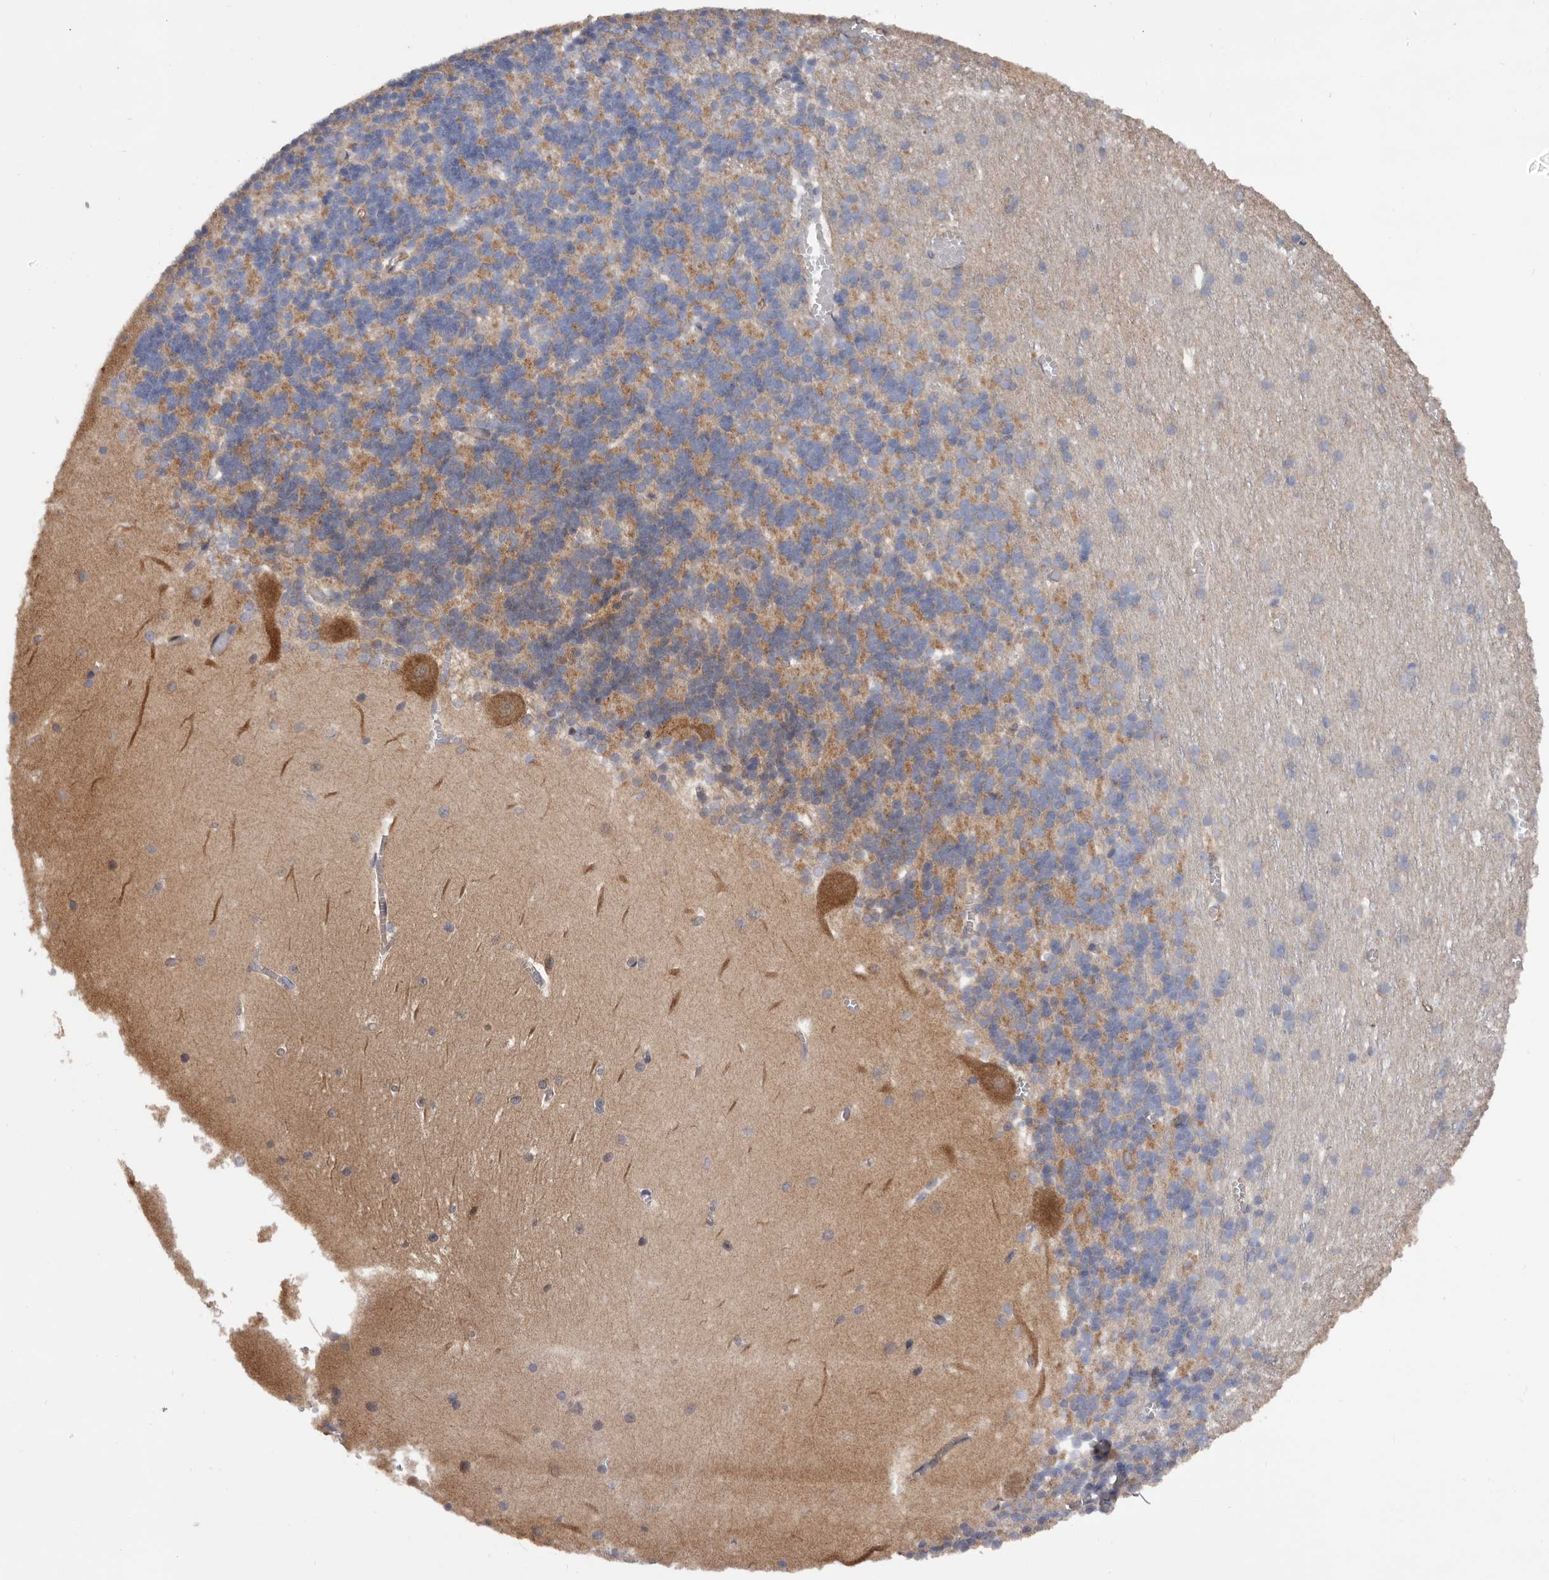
{"staining": {"intensity": "weak", "quantity": "25%-75%", "location": "cytoplasmic/membranous"}, "tissue": "cerebellum", "cell_type": "Cells in granular layer", "image_type": "normal", "snomed": [{"axis": "morphology", "description": "Normal tissue, NOS"}, {"axis": "topography", "description": "Cerebellum"}], "caption": "Cells in granular layer demonstrate low levels of weak cytoplasmic/membranous expression in approximately 25%-75% of cells in unremarkable human cerebellum. (Stains: DAB in brown, nuclei in blue, Microscopy: brightfield microscopy at high magnification).", "gene": "ADAMTS2", "patient": {"sex": "male", "age": 37}}